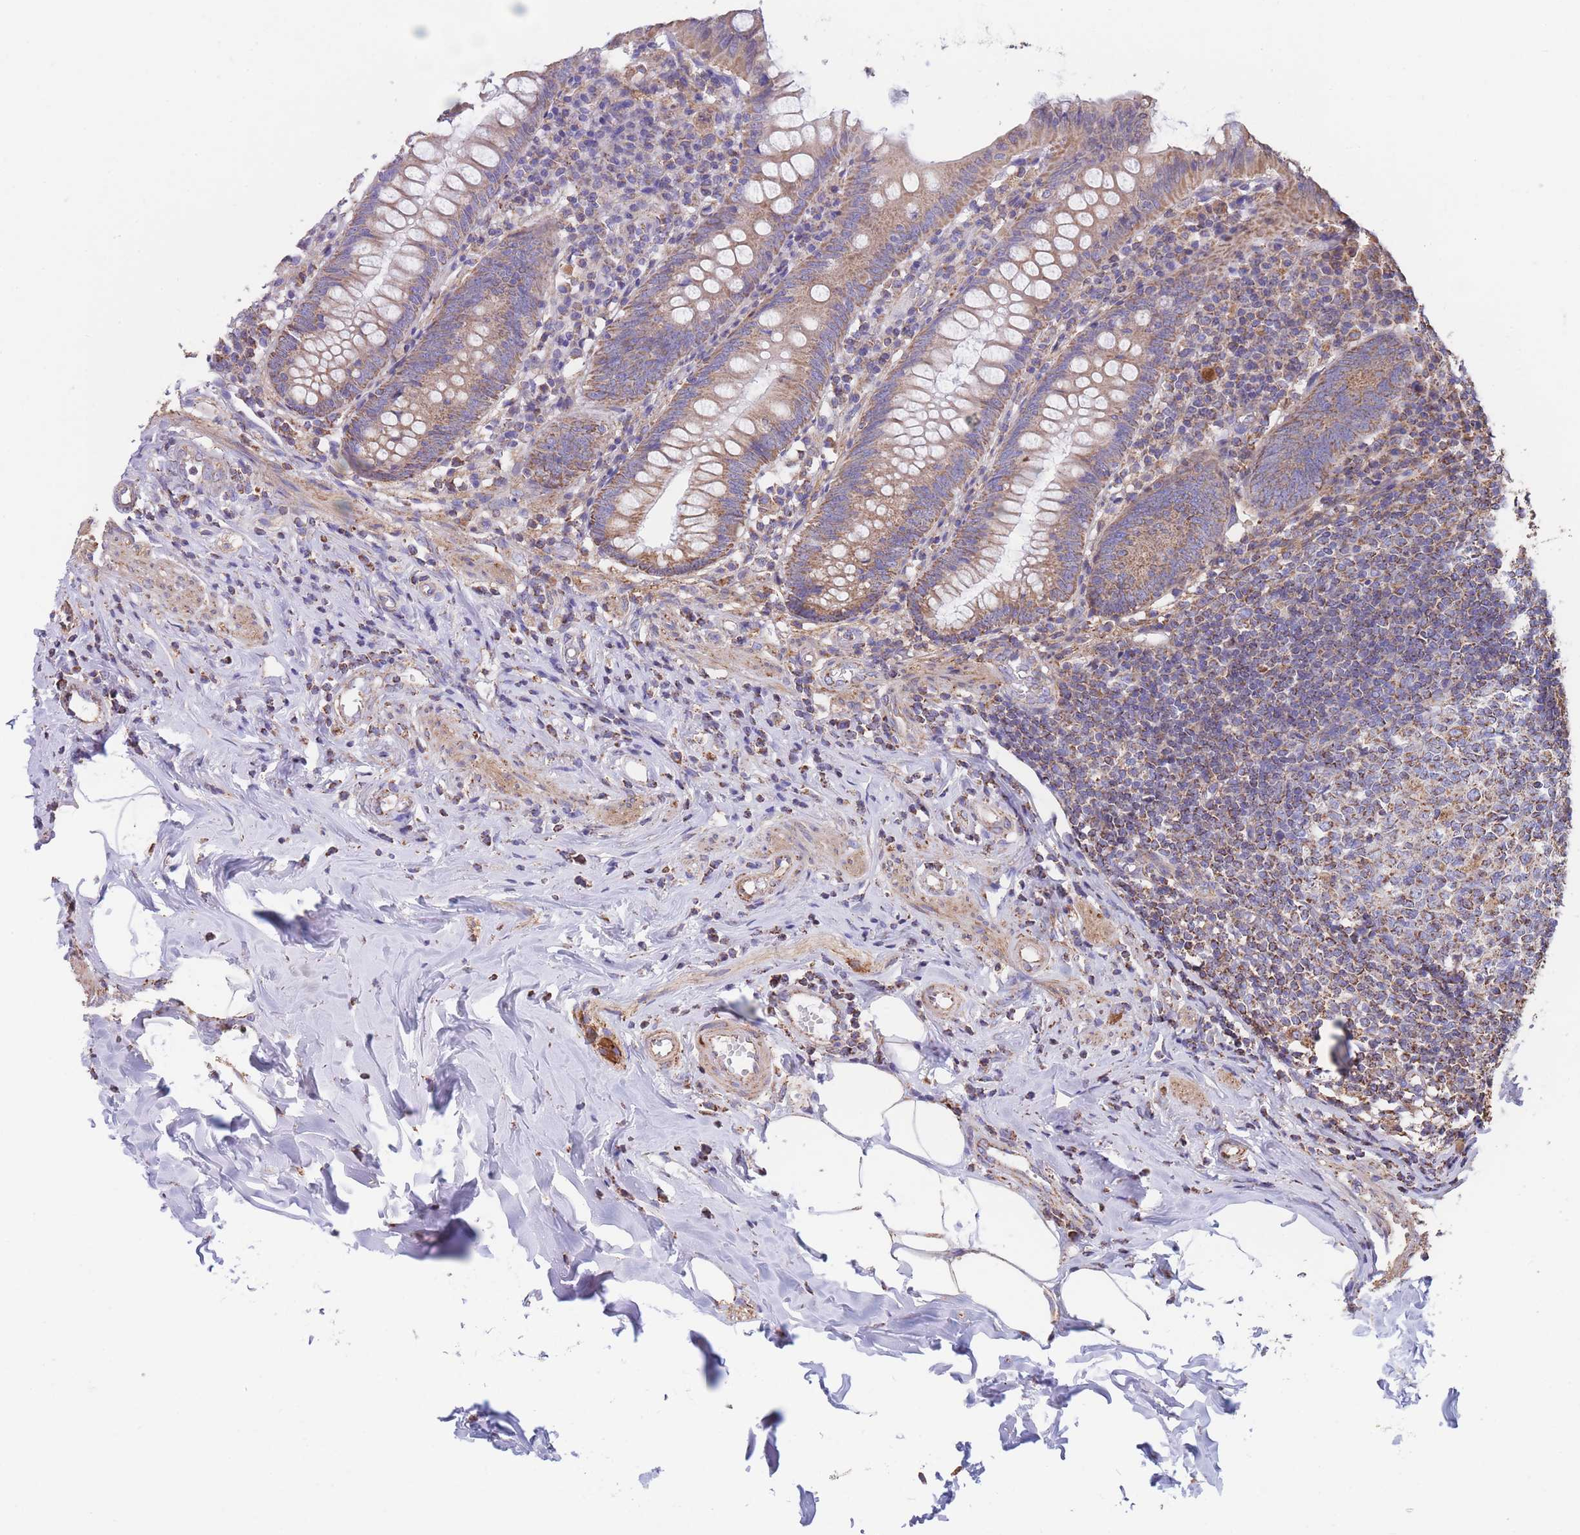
{"staining": {"intensity": "moderate", "quantity": ">75%", "location": "cytoplasmic/membranous"}, "tissue": "appendix", "cell_type": "Glandular cells", "image_type": "normal", "snomed": [{"axis": "morphology", "description": "Normal tissue, NOS"}, {"axis": "topography", "description": "Appendix"}], "caption": "The immunohistochemical stain highlights moderate cytoplasmic/membranous staining in glandular cells of unremarkable appendix.", "gene": "FKBP8", "patient": {"sex": "female", "age": 54}}